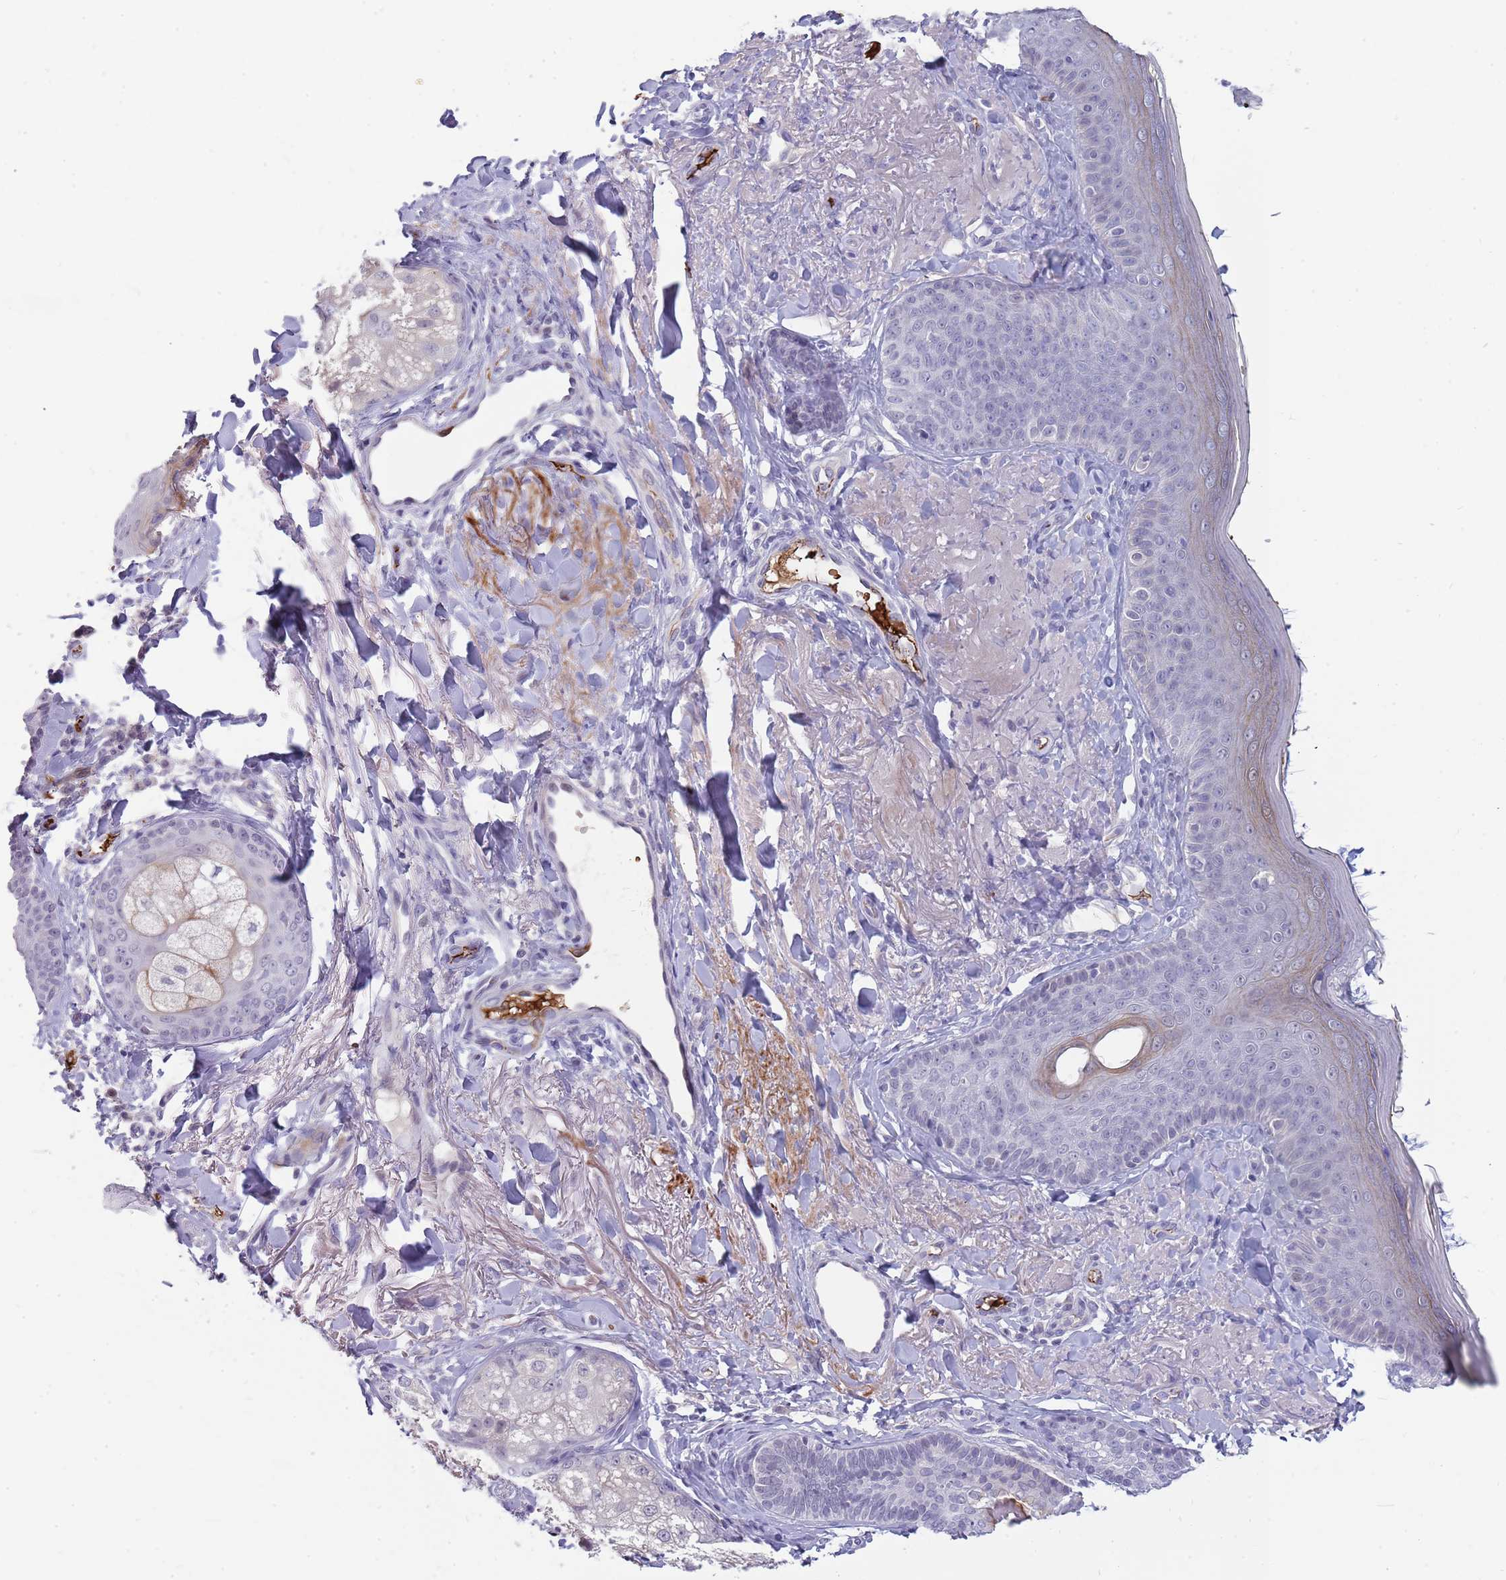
{"staining": {"intensity": "negative", "quantity": "none", "location": "none"}, "tissue": "skin", "cell_type": "Fibroblasts", "image_type": "normal", "snomed": [{"axis": "morphology", "description": "Normal tissue, NOS"}, {"axis": "topography", "description": "Skin"}], "caption": "Immunohistochemistry photomicrograph of benign human skin stained for a protein (brown), which reveals no staining in fibroblasts.", "gene": "LYPD6B", "patient": {"sex": "male", "age": 57}}